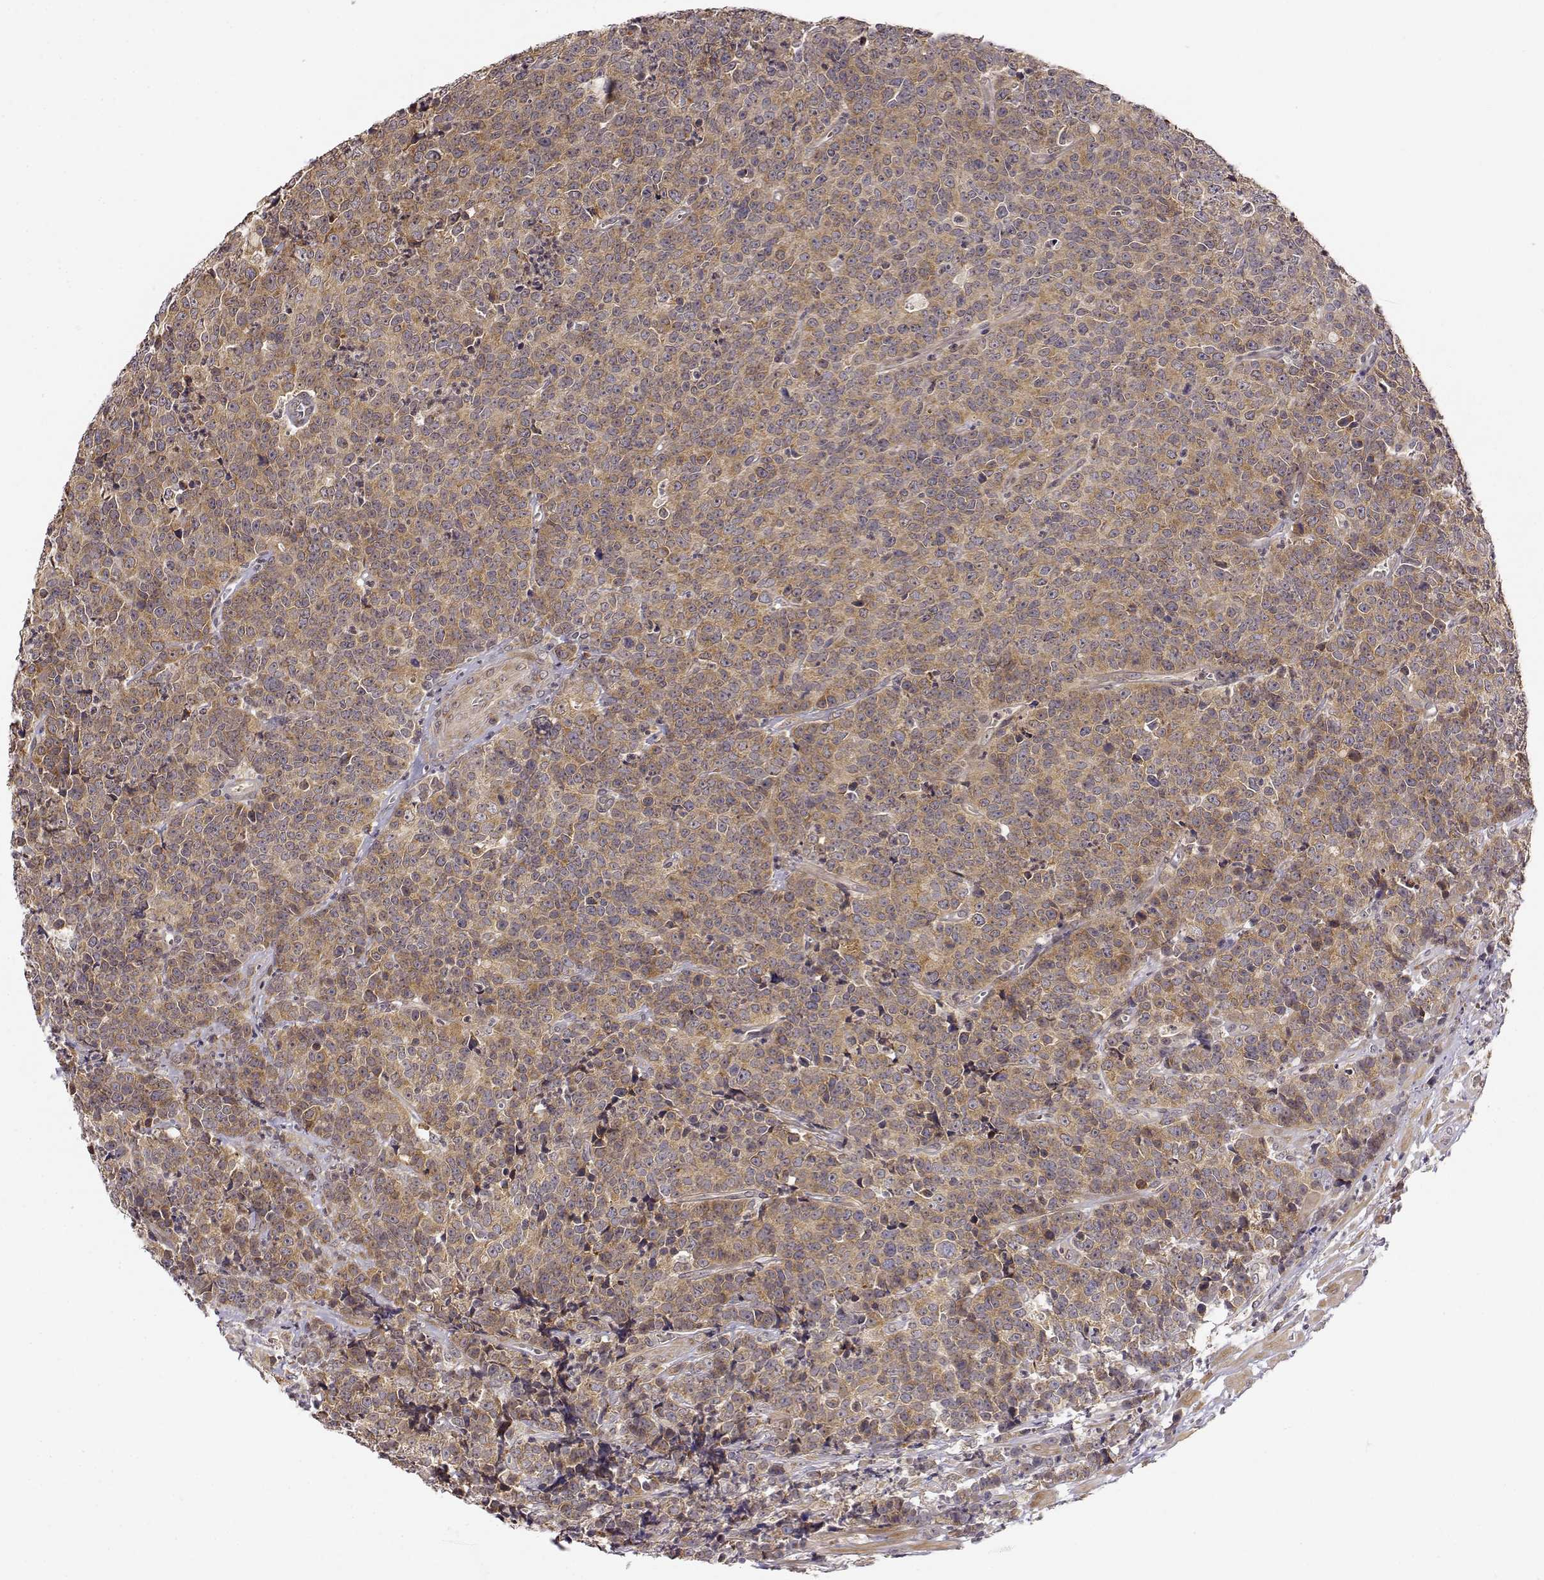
{"staining": {"intensity": "moderate", "quantity": ">75%", "location": "cytoplasmic/membranous"}, "tissue": "prostate cancer", "cell_type": "Tumor cells", "image_type": "cancer", "snomed": [{"axis": "morphology", "description": "Adenocarcinoma, NOS"}, {"axis": "topography", "description": "Prostate"}], "caption": "Prostate cancer stained with immunohistochemistry (IHC) displays moderate cytoplasmic/membranous positivity in about >75% of tumor cells.", "gene": "ERGIC2", "patient": {"sex": "male", "age": 67}}